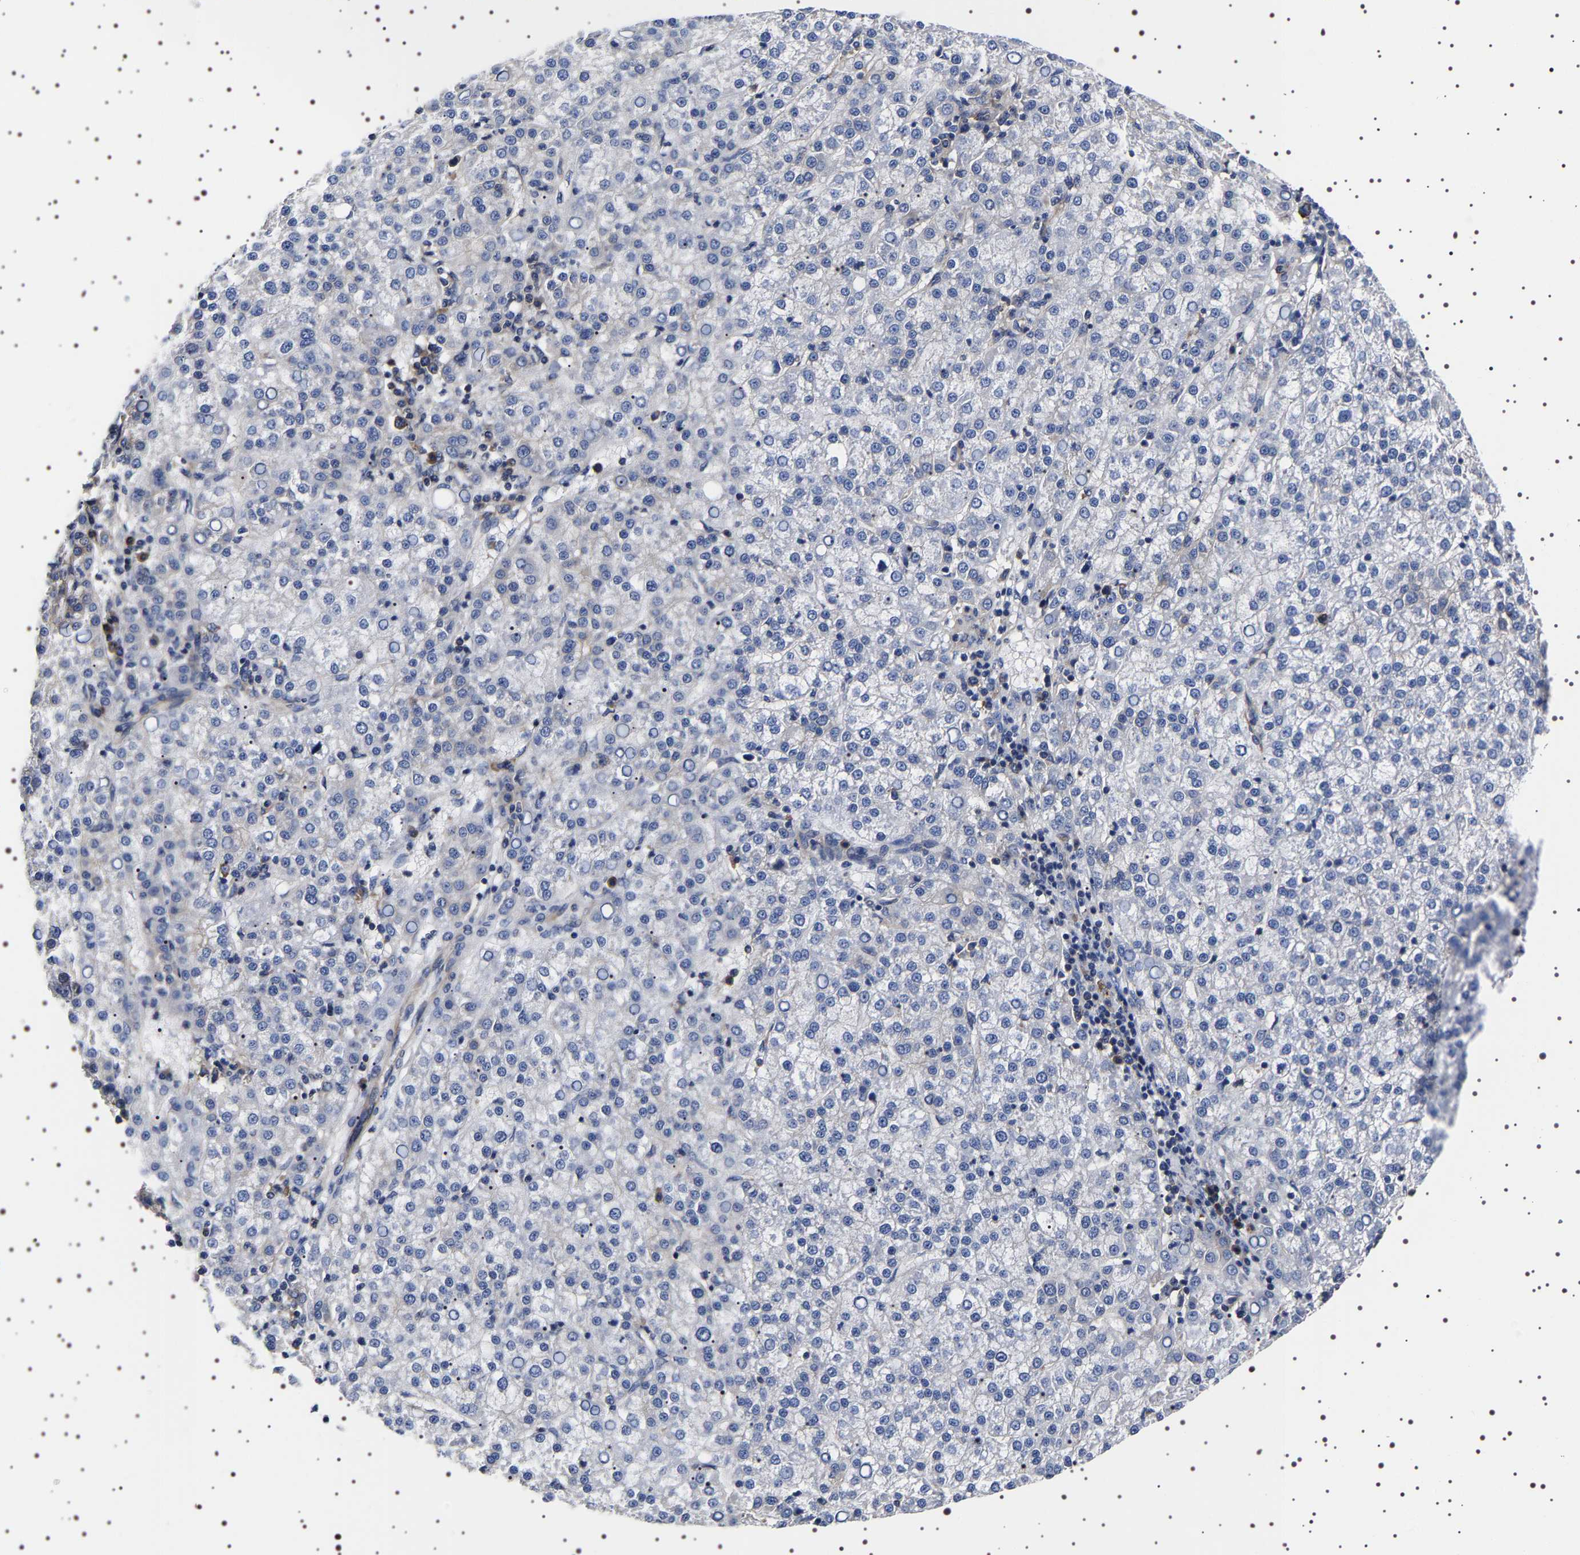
{"staining": {"intensity": "negative", "quantity": "none", "location": "none"}, "tissue": "liver cancer", "cell_type": "Tumor cells", "image_type": "cancer", "snomed": [{"axis": "morphology", "description": "Carcinoma, Hepatocellular, NOS"}, {"axis": "topography", "description": "Liver"}], "caption": "A photomicrograph of liver cancer stained for a protein exhibits no brown staining in tumor cells. Brightfield microscopy of immunohistochemistry (IHC) stained with DAB (brown) and hematoxylin (blue), captured at high magnification.", "gene": "DARS1", "patient": {"sex": "female", "age": 58}}